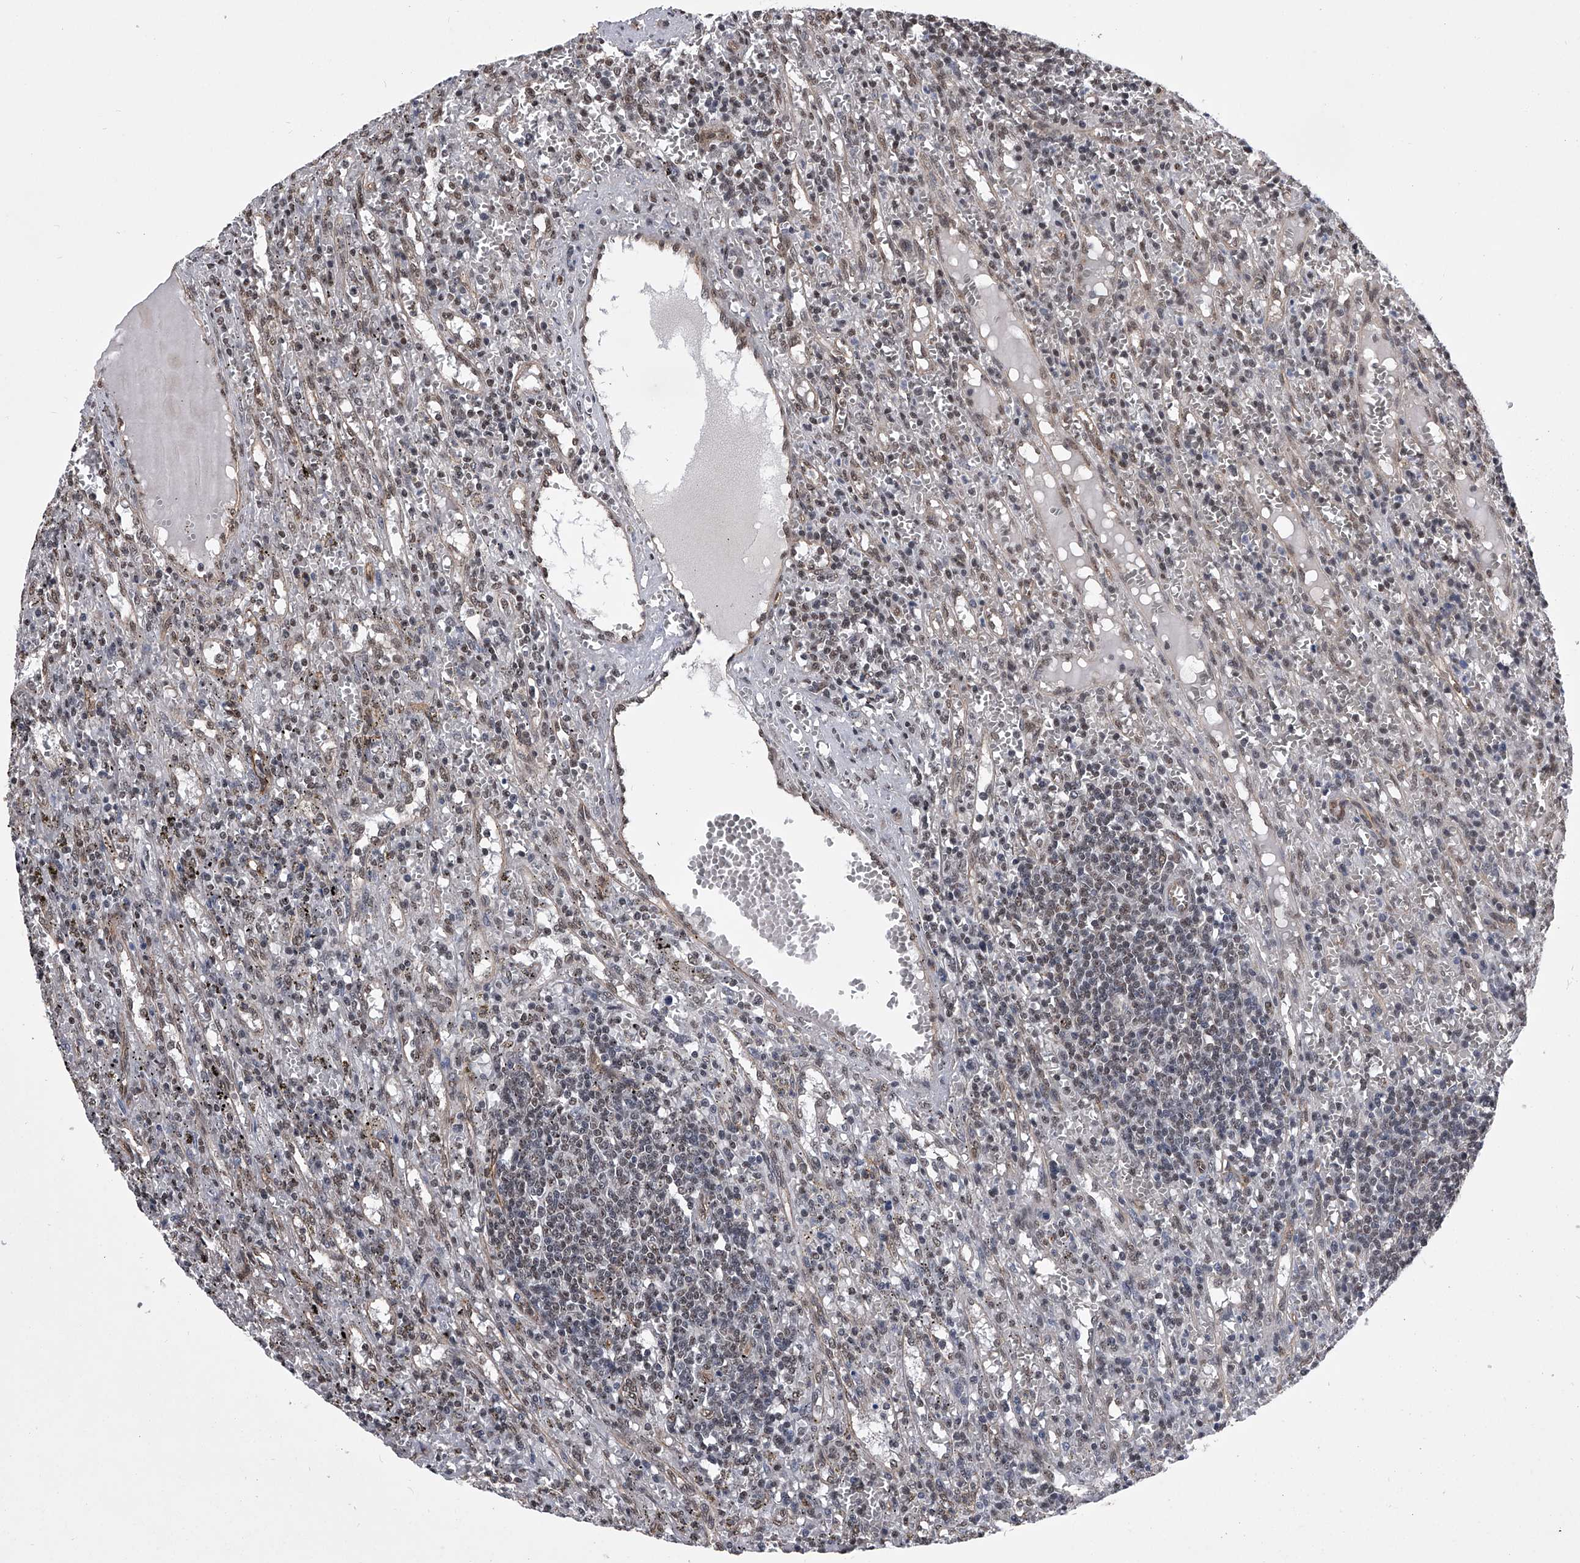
{"staining": {"intensity": "weak", "quantity": "<25%", "location": "nuclear"}, "tissue": "lymphoma", "cell_type": "Tumor cells", "image_type": "cancer", "snomed": [{"axis": "morphology", "description": "Malignant lymphoma, non-Hodgkin's type, Low grade"}, {"axis": "topography", "description": "Spleen"}], "caption": "Human low-grade malignant lymphoma, non-Hodgkin's type stained for a protein using immunohistochemistry exhibits no positivity in tumor cells.", "gene": "ZNF76", "patient": {"sex": "male", "age": 76}}